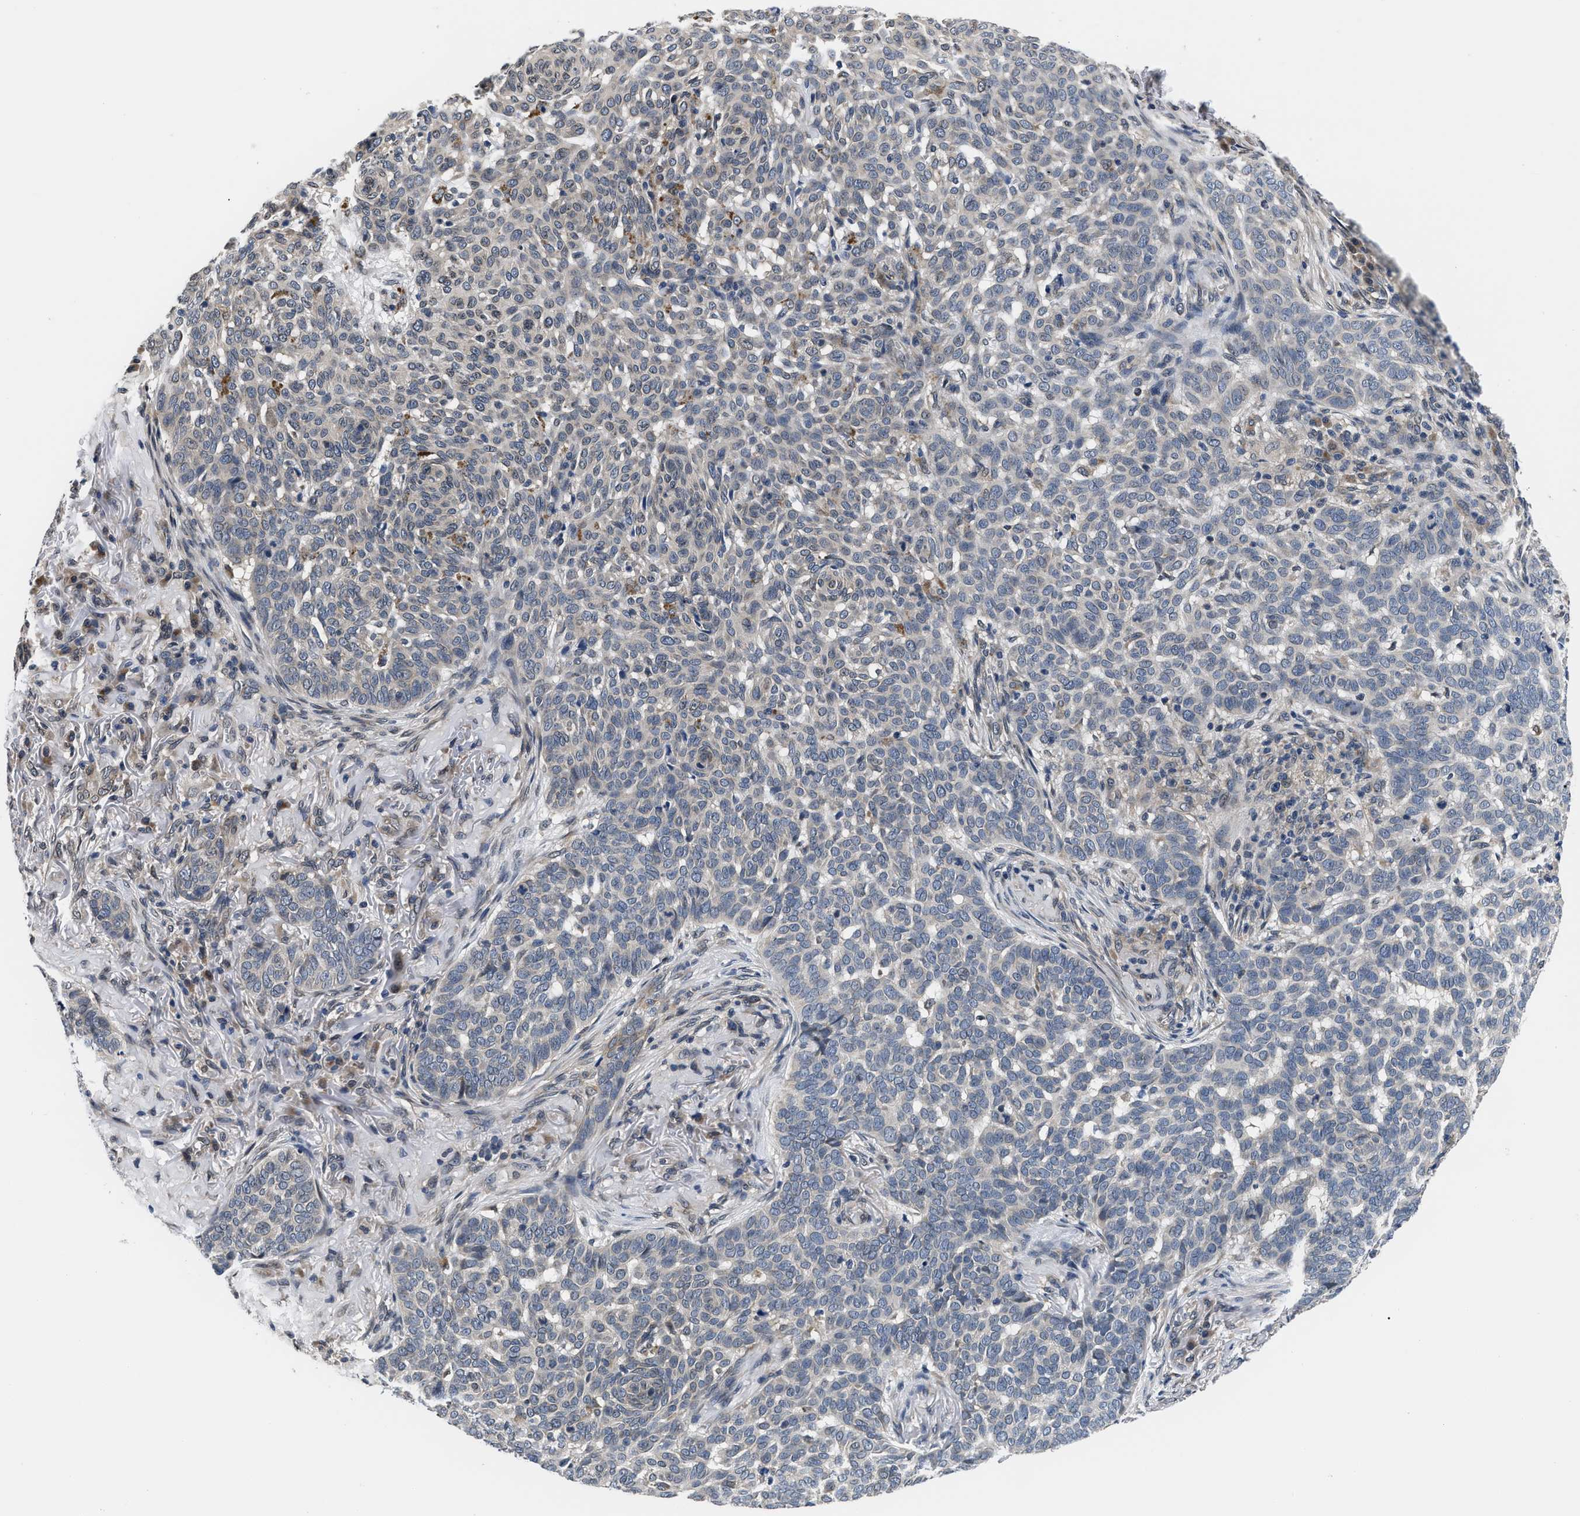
{"staining": {"intensity": "negative", "quantity": "none", "location": "none"}, "tissue": "skin cancer", "cell_type": "Tumor cells", "image_type": "cancer", "snomed": [{"axis": "morphology", "description": "Basal cell carcinoma"}, {"axis": "topography", "description": "Skin"}], "caption": "Basal cell carcinoma (skin) stained for a protein using IHC exhibits no positivity tumor cells.", "gene": "SNX10", "patient": {"sex": "male", "age": 85}}